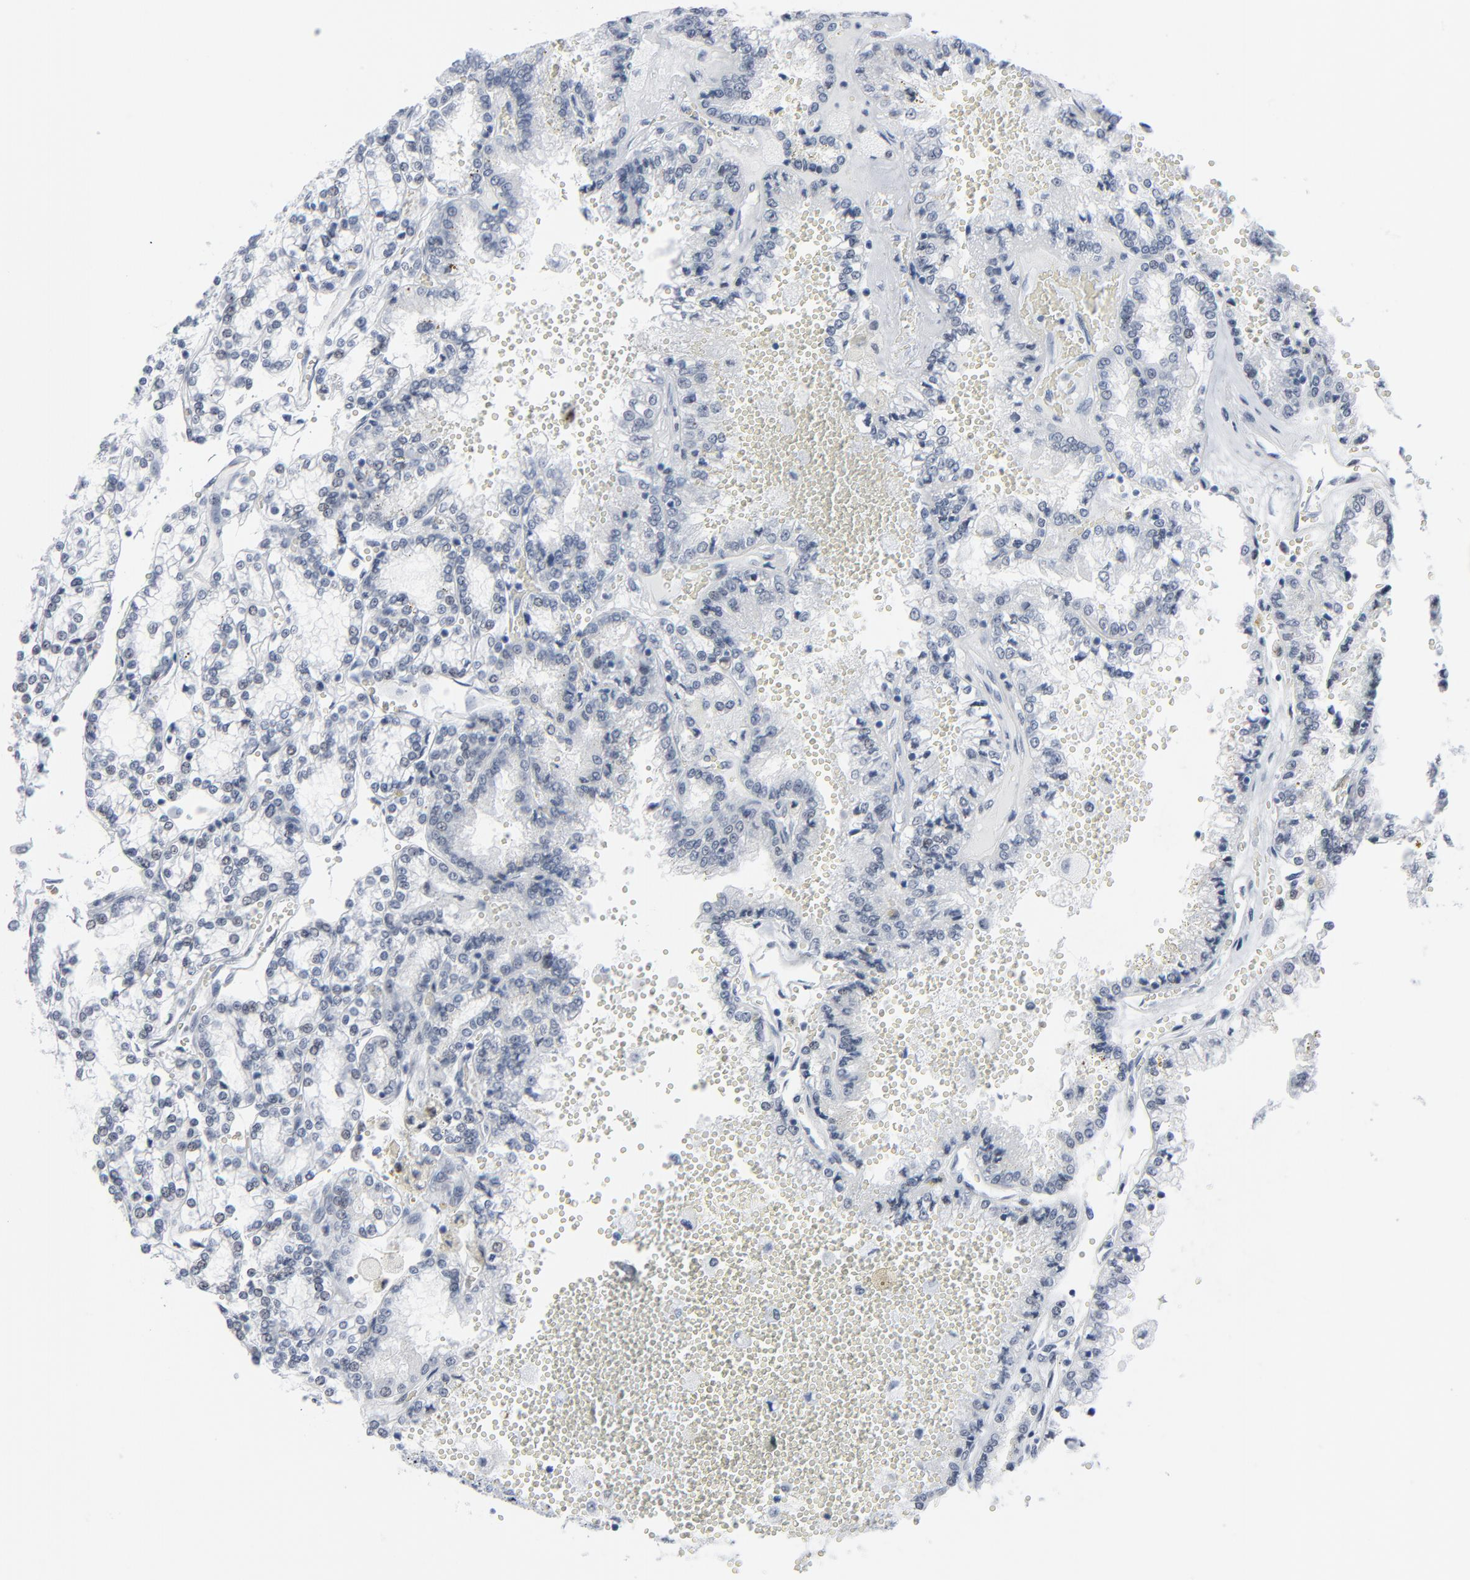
{"staining": {"intensity": "negative", "quantity": "none", "location": "none"}, "tissue": "renal cancer", "cell_type": "Tumor cells", "image_type": "cancer", "snomed": [{"axis": "morphology", "description": "Adenocarcinoma, NOS"}, {"axis": "topography", "description": "Kidney"}], "caption": "High magnification brightfield microscopy of renal cancer (adenocarcinoma) stained with DAB (3,3'-diaminobenzidine) (brown) and counterstained with hematoxylin (blue): tumor cells show no significant positivity. (Stains: DAB immunohistochemistry (IHC) with hematoxylin counter stain, Microscopy: brightfield microscopy at high magnification).", "gene": "SIRT1", "patient": {"sex": "female", "age": 56}}